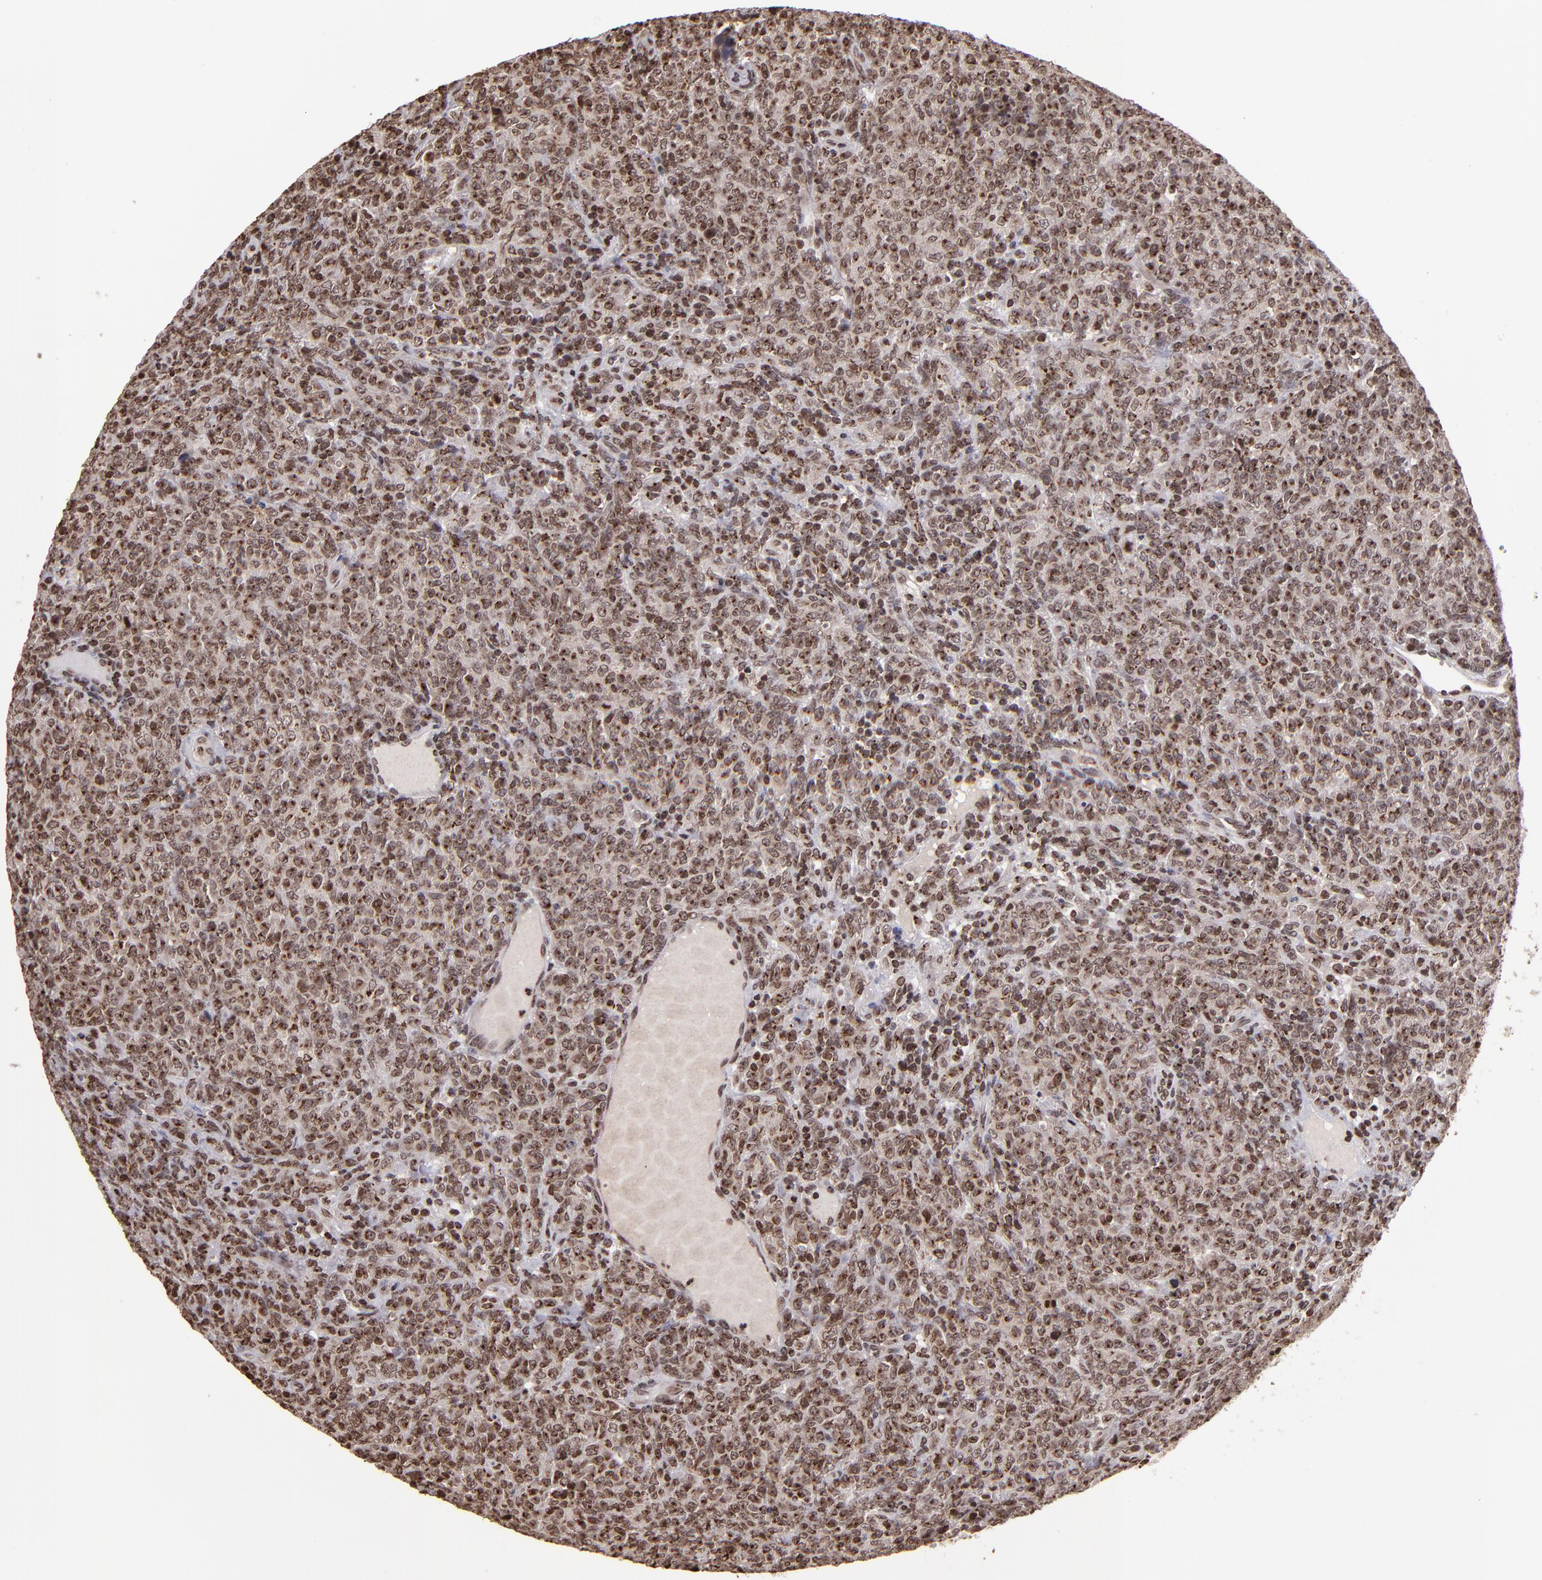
{"staining": {"intensity": "strong", "quantity": ">75%", "location": "nuclear"}, "tissue": "lymphoma", "cell_type": "Tumor cells", "image_type": "cancer", "snomed": [{"axis": "morphology", "description": "Malignant lymphoma, non-Hodgkin's type, High grade"}, {"axis": "topography", "description": "Tonsil"}], "caption": "High-grade malignant lymphoma, non-Hodgkin's type stained with a protein marker exhibits strong staining in tumor cells.", "gene": "CSDC2", "patient": {"sex": "female", "age": 36}}